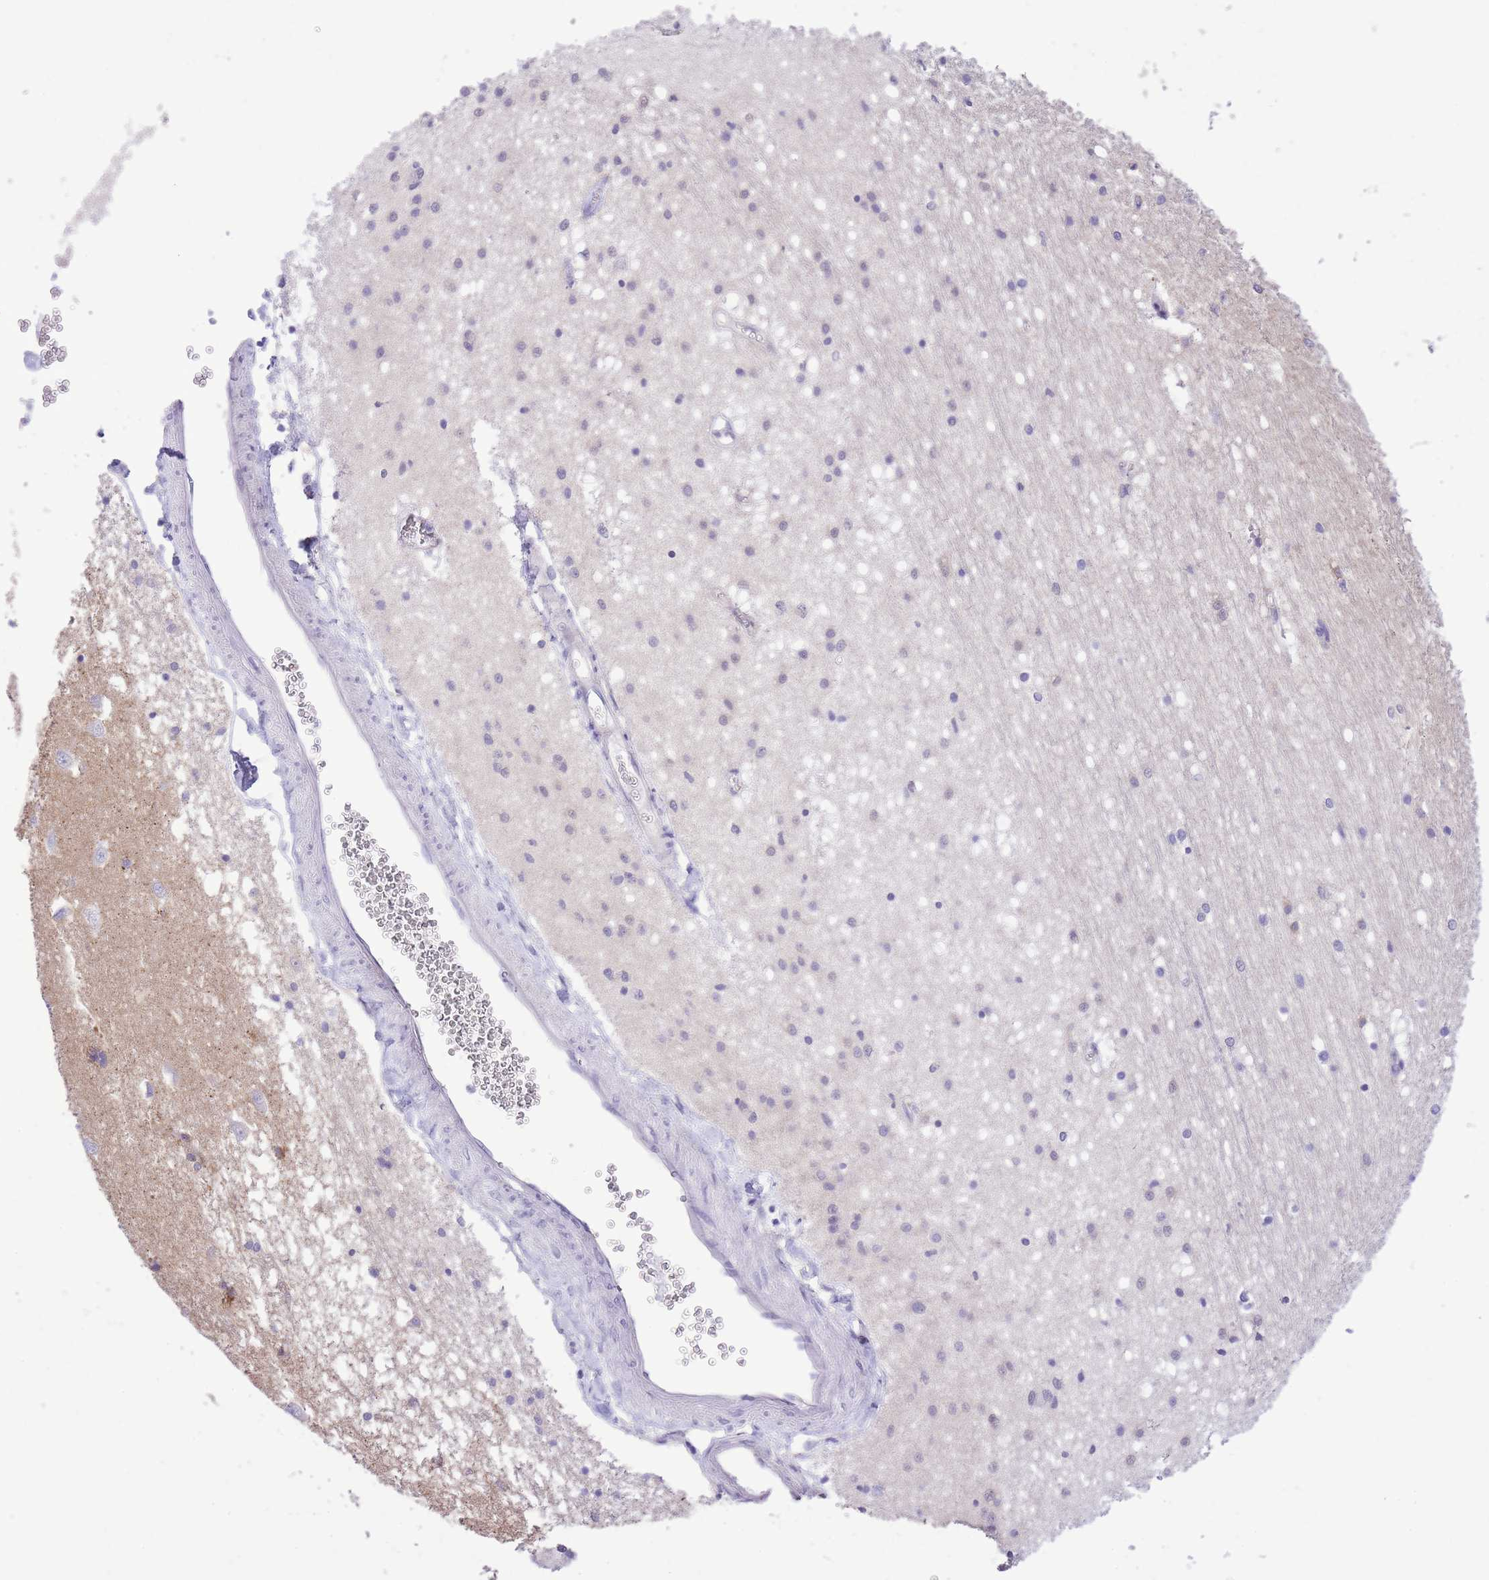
{"staining": {"intensity": "negative", "quantity": "none", "location": "none"}, "tissue": "caudate", "cell_type": "Glial cells", "image_type": "normal", "snomed": [{"axis": "morphology", "description": "Normal tissue, NOS"}, {"axis": "topography", "description": "Lateral ventricle wall"}], "caption": "Immunohistochemical staining of normal caudate demonstrates no significant expression in glial cells. Brightfield microscopy of IHC stained with DAB (brown) and hematoxylin (blue), captured at high magnification.", "gene": "MEIOSIN", "patient": {"sex": "male", "age": 37}}